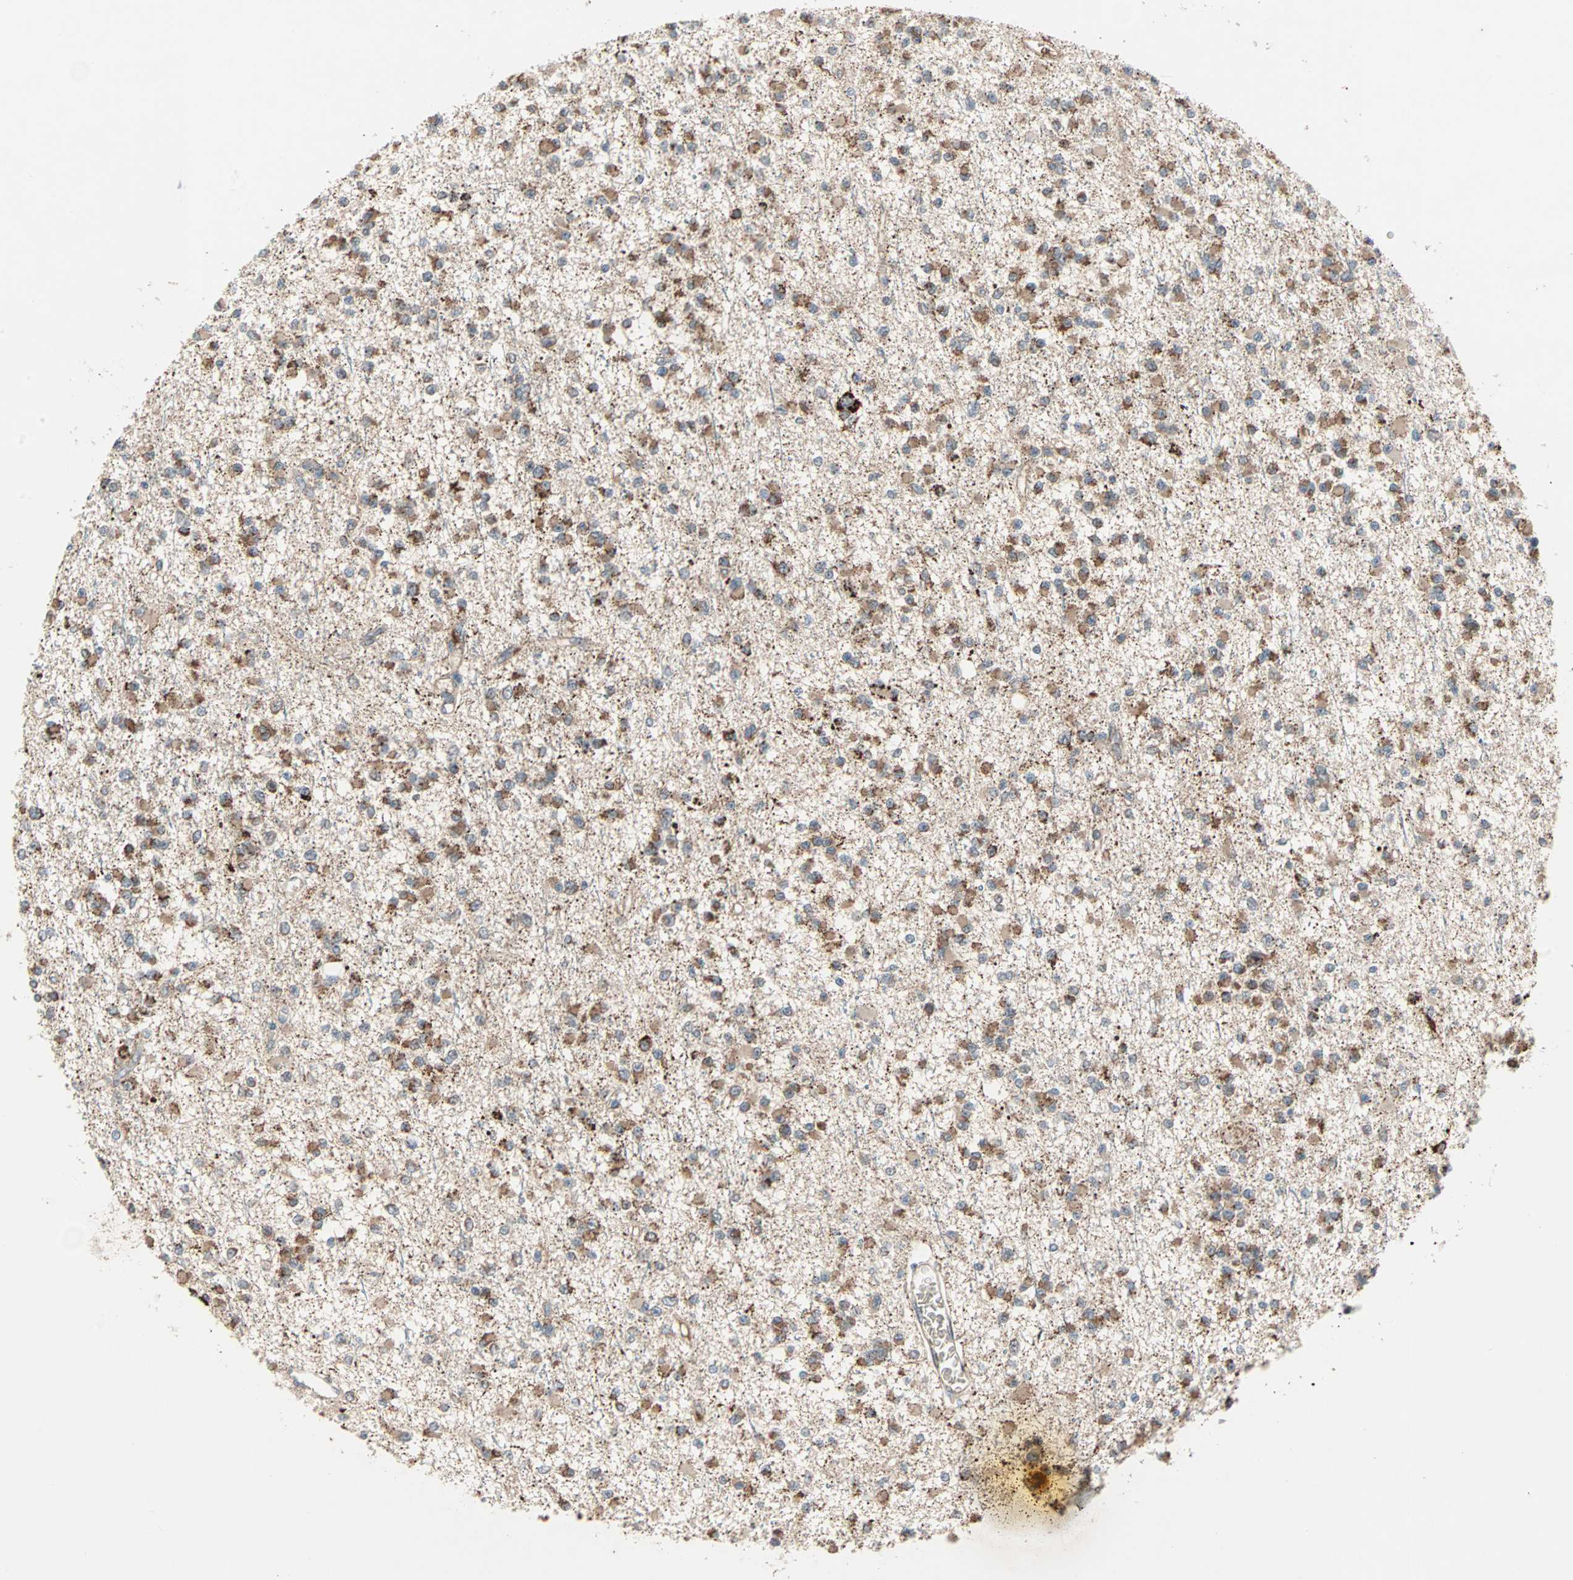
{"staining": {"intensity": "moderate", "quantity": ">75%", "location": "cytoplasmic/membranous"}, "tissue": "glioma", "cell_type": "Tumor cells", "image_type": "cancer", "snomed": [{"axis": "morphology", "description": "Glioma, malignant, Low grade"}, {"axis": "topography", "description": "Brain"}], "caption": "Brown immunohistochemical staining in human glioma demonstrates moderate cytoplasmic/membranous staining in approximately >75% of tumor cells.", "gene": "PROS1", "patient": {"sex": "female", "age": 22}}